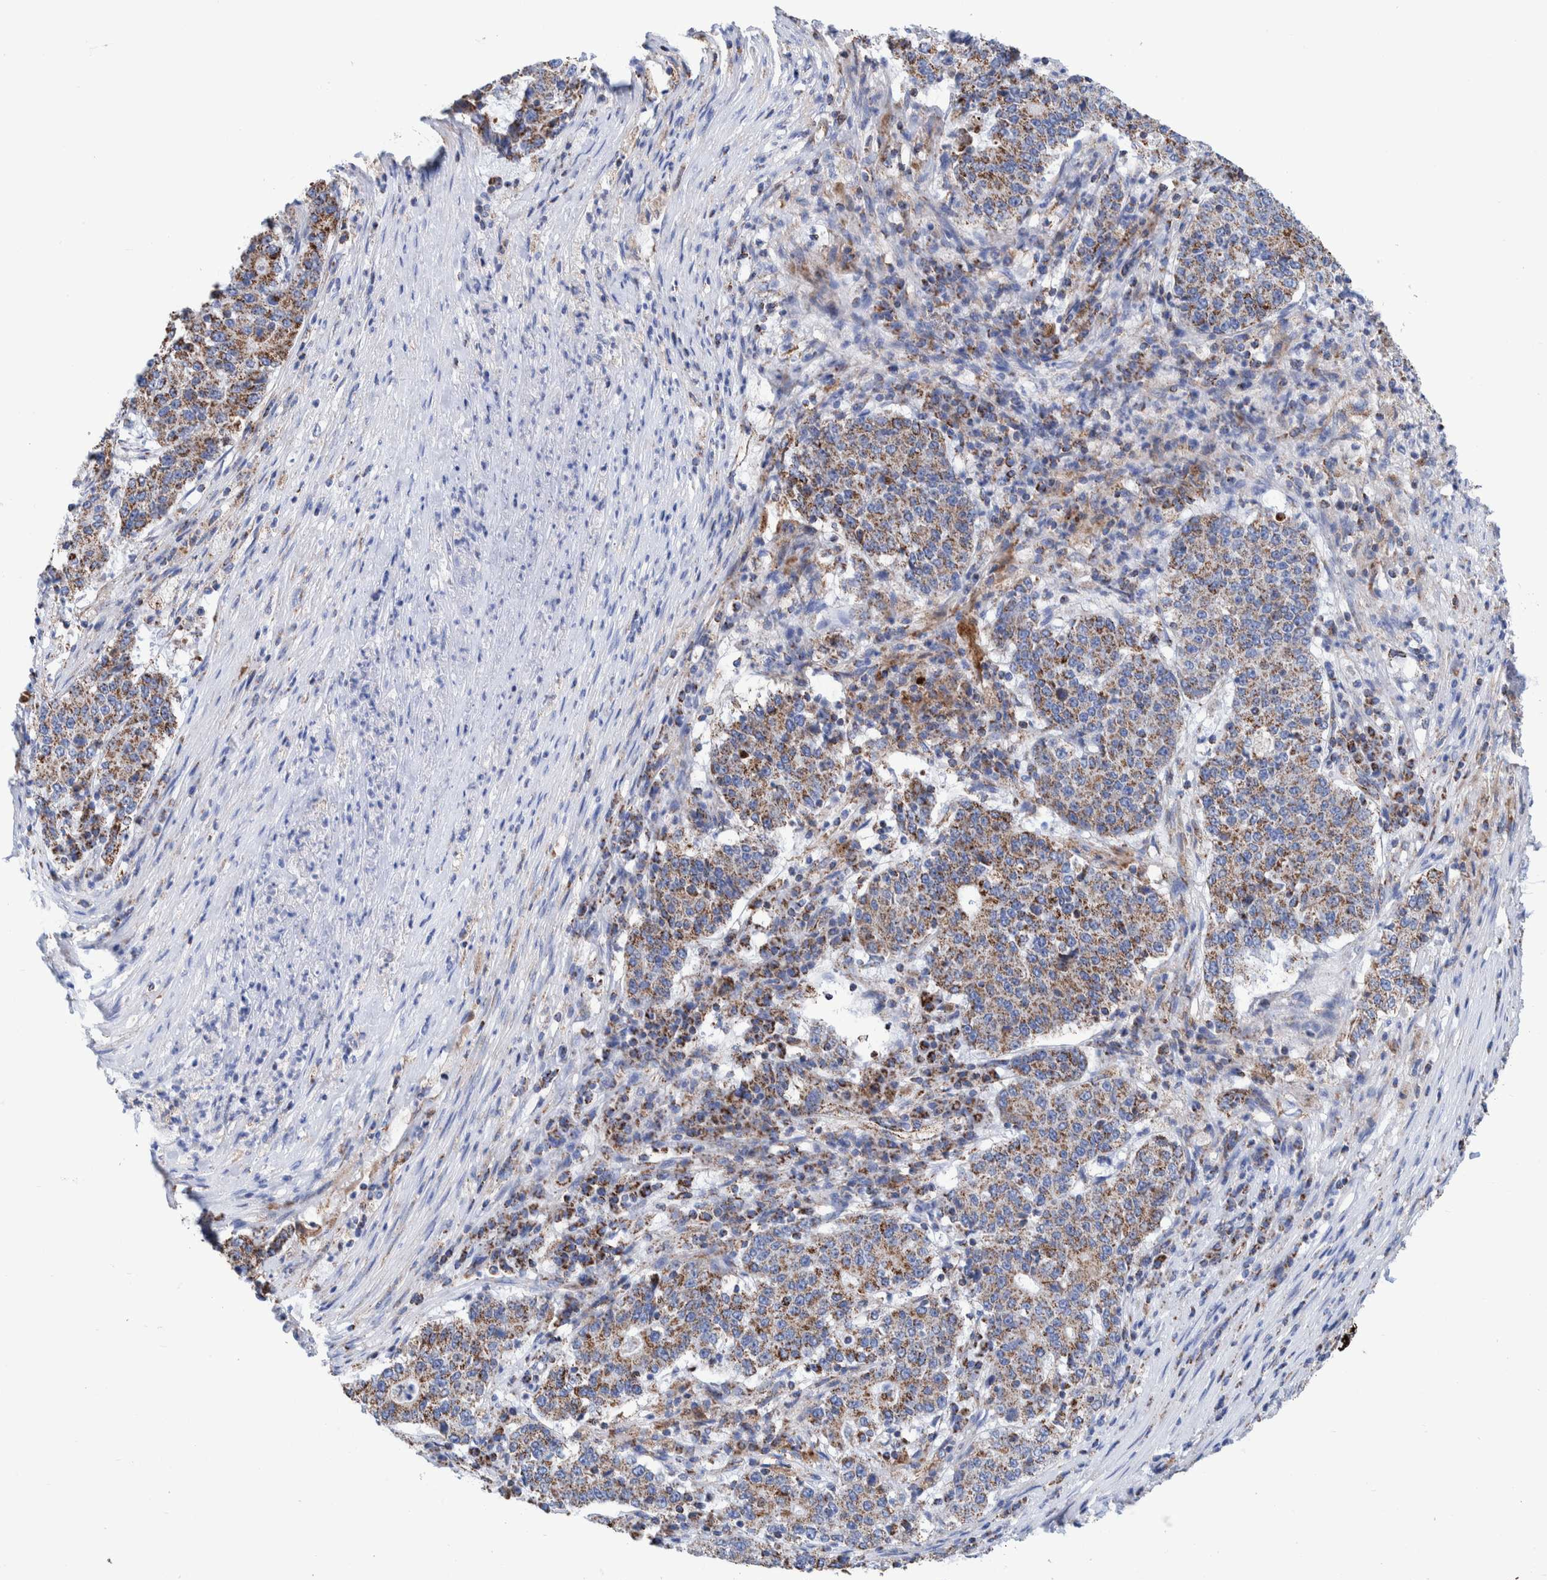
{"staining": {"intensity": "moderate", "quantity": ">75%", "location": "cytoplasmic/membranous"}, "tissue": "stomach cancer", "cell_type": "Tumor cells", "image_type": "cancer", "snomed": [{"axis": "morphology", "description": "Adenocarcinoma, NOS"}, {"axis": "topography", "description": "Stomach"}], "caption": "Protein staining of stomach cancer (adenocarcinoma) tissue exhibits moderate cytoplasmic/membranous staining in approximately >75% of tumor cells.", "gene": "DECR1", "patient": {"sex": "male", "age": 59}}